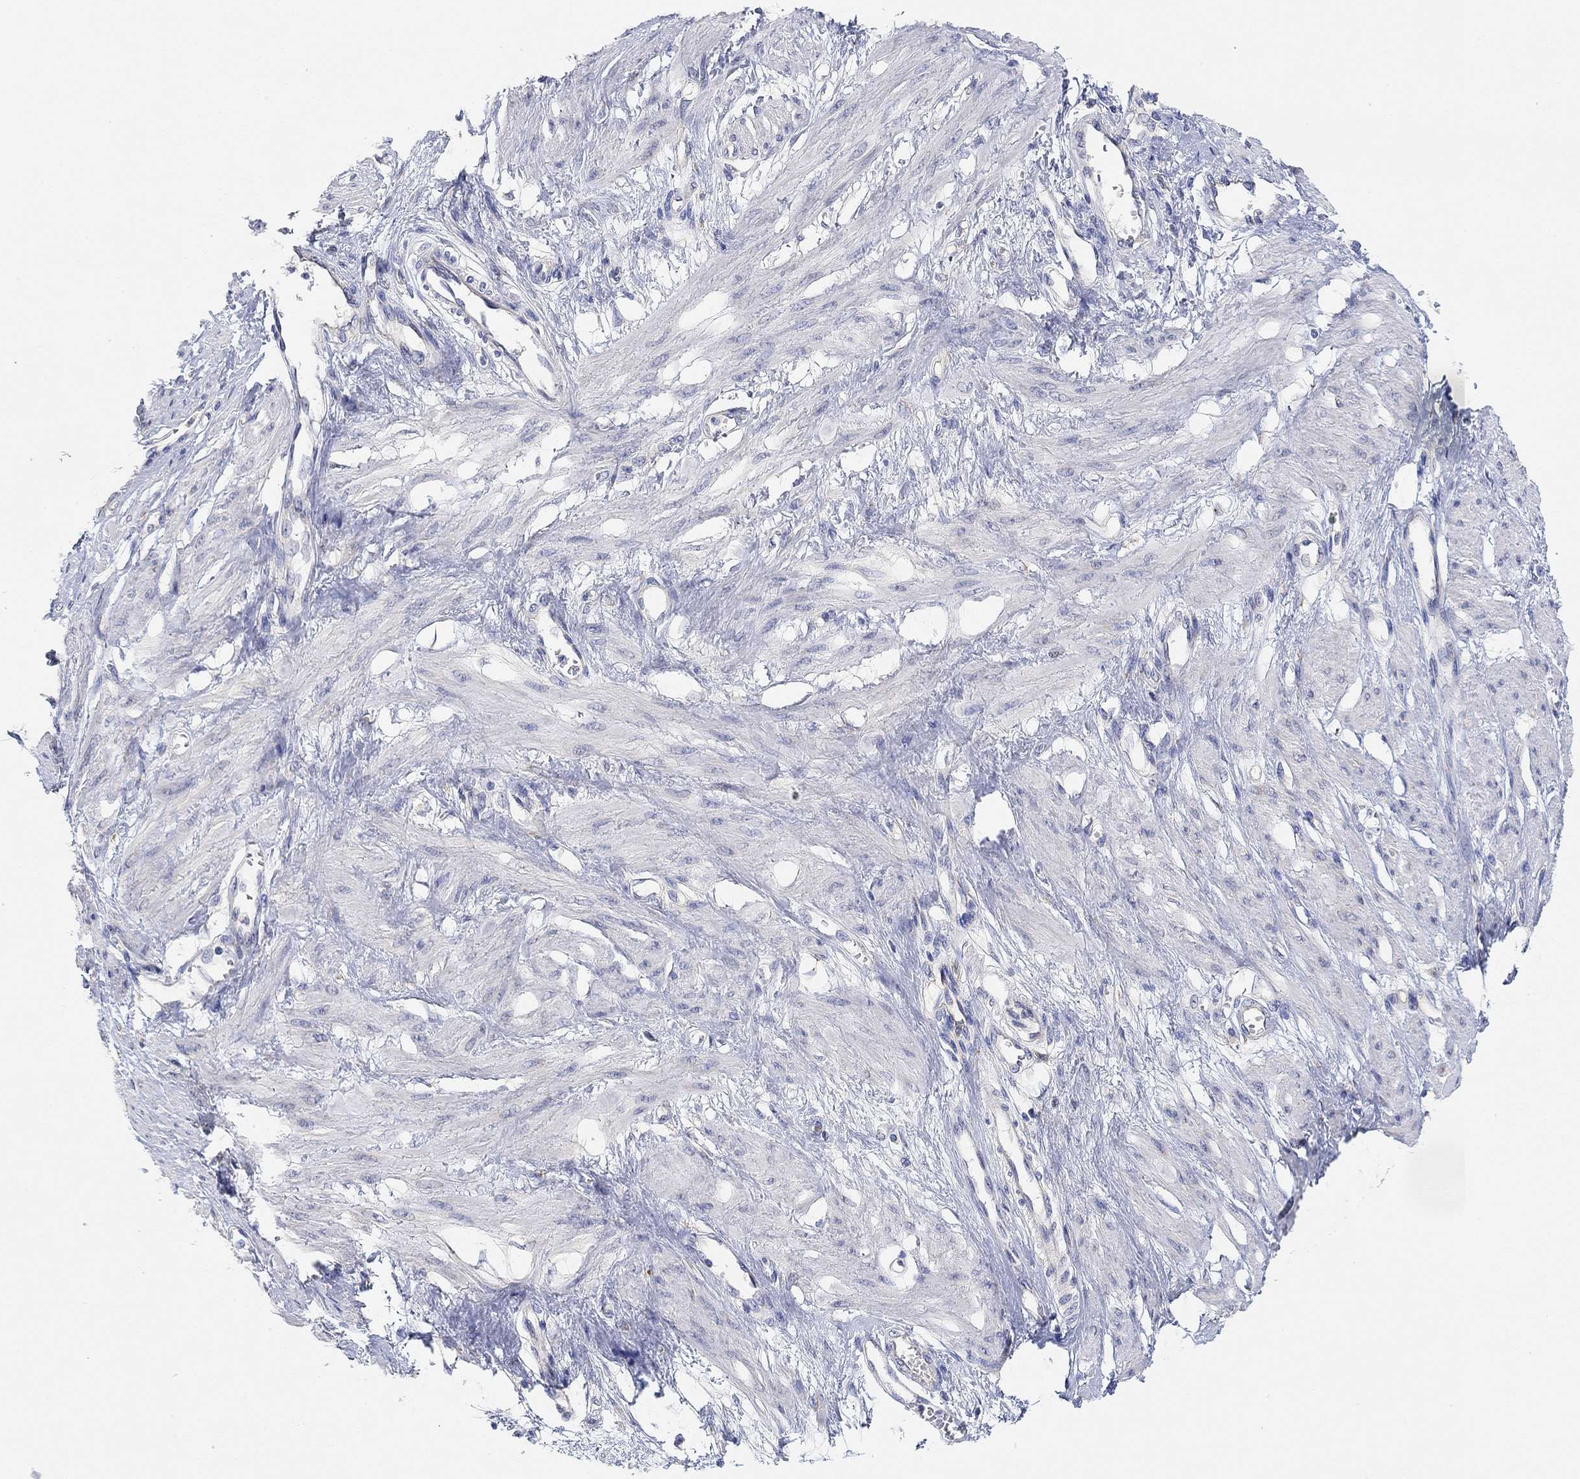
{"staining": {"intensity": "negative", "quantity": "none", "location": "none"}, "tissue": "smooth muscle", "cell_type": "Smooth muscle cells", "image_type": "normal", "snomed": [{"axis": "morphology", "description": "Normal tissue, NOS"}, {"axis": "topography", "description": "Smooth muscle"}, {"axis": "topography", "description": "Uterus"}], "caption": "This is a photomicrograph of IHC staining of benign smooth muscle, which shows no staining in smooth muscle cells. Brightfield microscopy of immunohistochemistry (IHC) stained with DAB (3,3'-diaminobenzidine) (brown) and hematoxylin (blue), captured at high magnification.", "gene": "RGS1", "patient": {"sex": "female", "age": 39}}